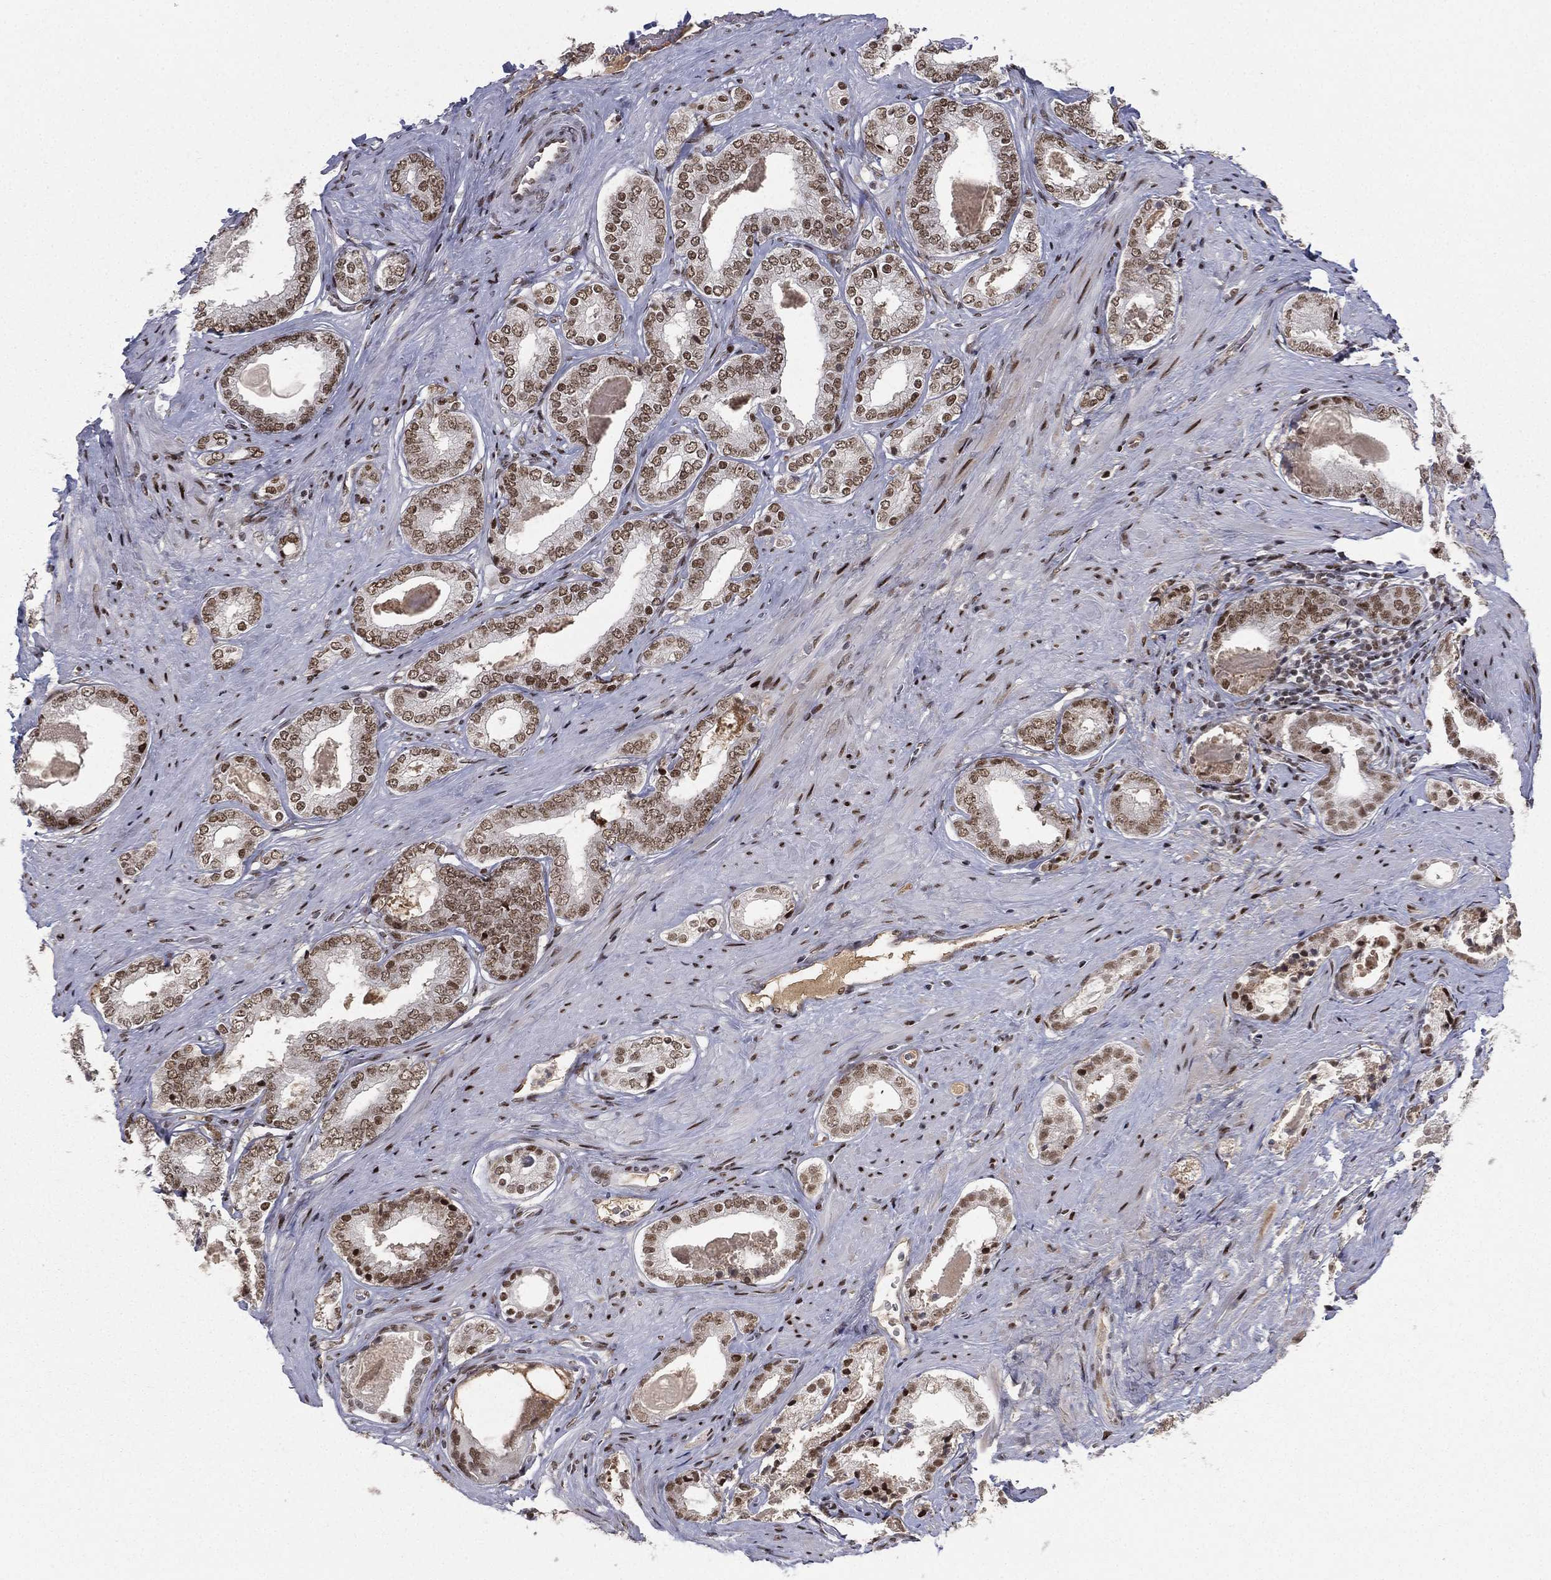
{"staining": {"intensity": "moderate", "quantity": ">75%", "location": "nuclear"}, "tissue": "prostate cancer", "cell_type": "Tumor cells", "image_type": "cancer", "snomed": [{"axis": "morphology", "description": "Adenocarcinoma, Low grade"}, {"axis": "topography", "description": "Prostate and seminal vesicle, NOS"}], "caption": "Tumor cells demonstrate moderate nuclear positivity in about >75% of cells in prostate cancer. The protein is shown in brown color, while the nuclei are stained blue.", "gene": "RTF1", "patient": {"sex": "male", "age": 61}}